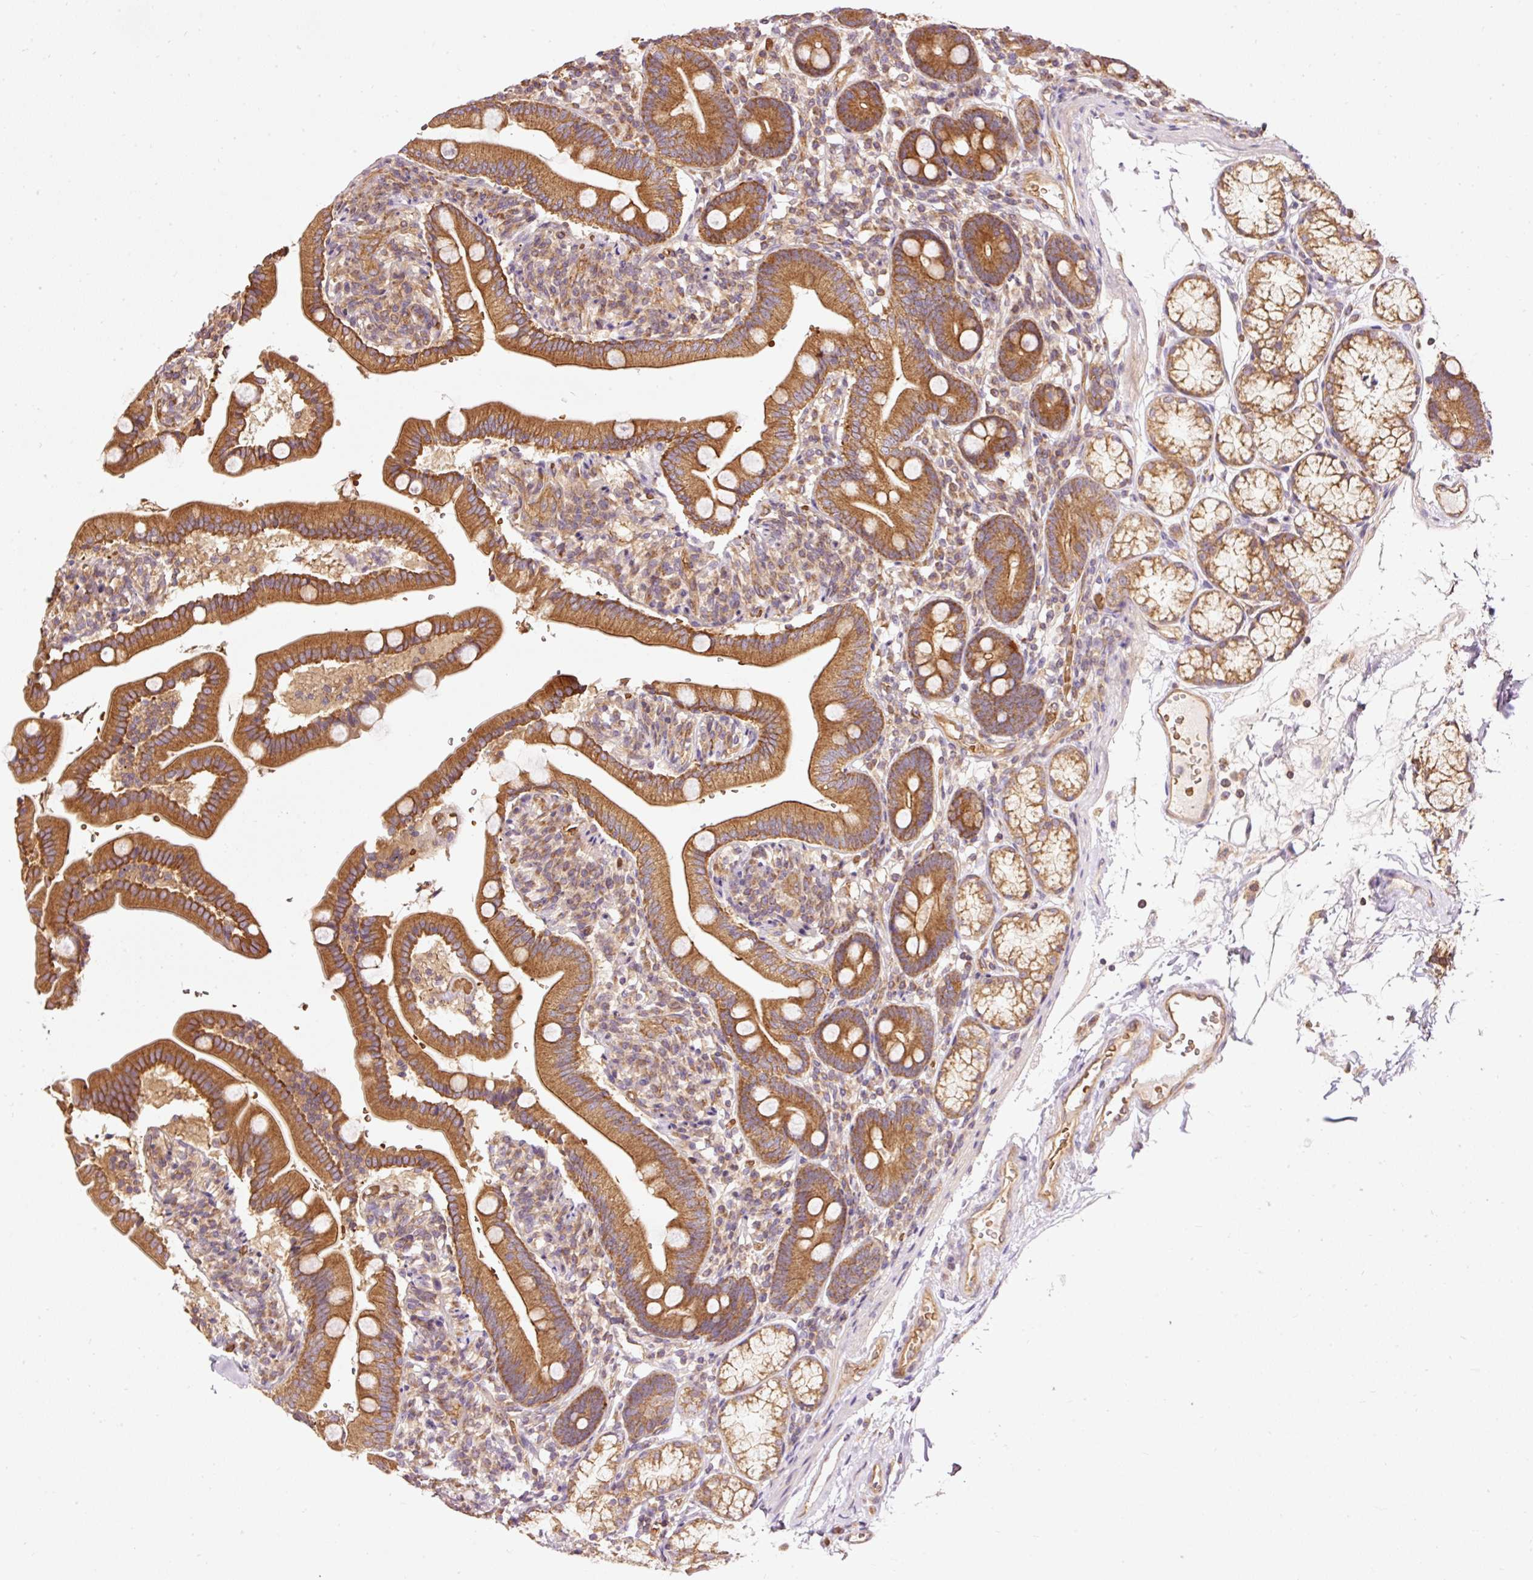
{"staining": {"intensity": "moderate", "quantity": ">75%", "location": "cytoplasmic/membranous"}, "tissue": "duodenum", "cell_type": "Glandular cells", "image_type": "normal", "snomed": [{"axis": "morphology", "description": "Normal tissue, NOS"}, {"axis": "topography", "description": "Duodenum"}], "caption": "Glandular cells demonstrate medium levels of moderate cytoplasmic/membranous staining in about >75% of cells in normal duodenum. (brown staining indicates protein expression, while blue staining denotes nuclei).", "gene": "ADCY4", "patient": {"sex": "female", "age": 67}}